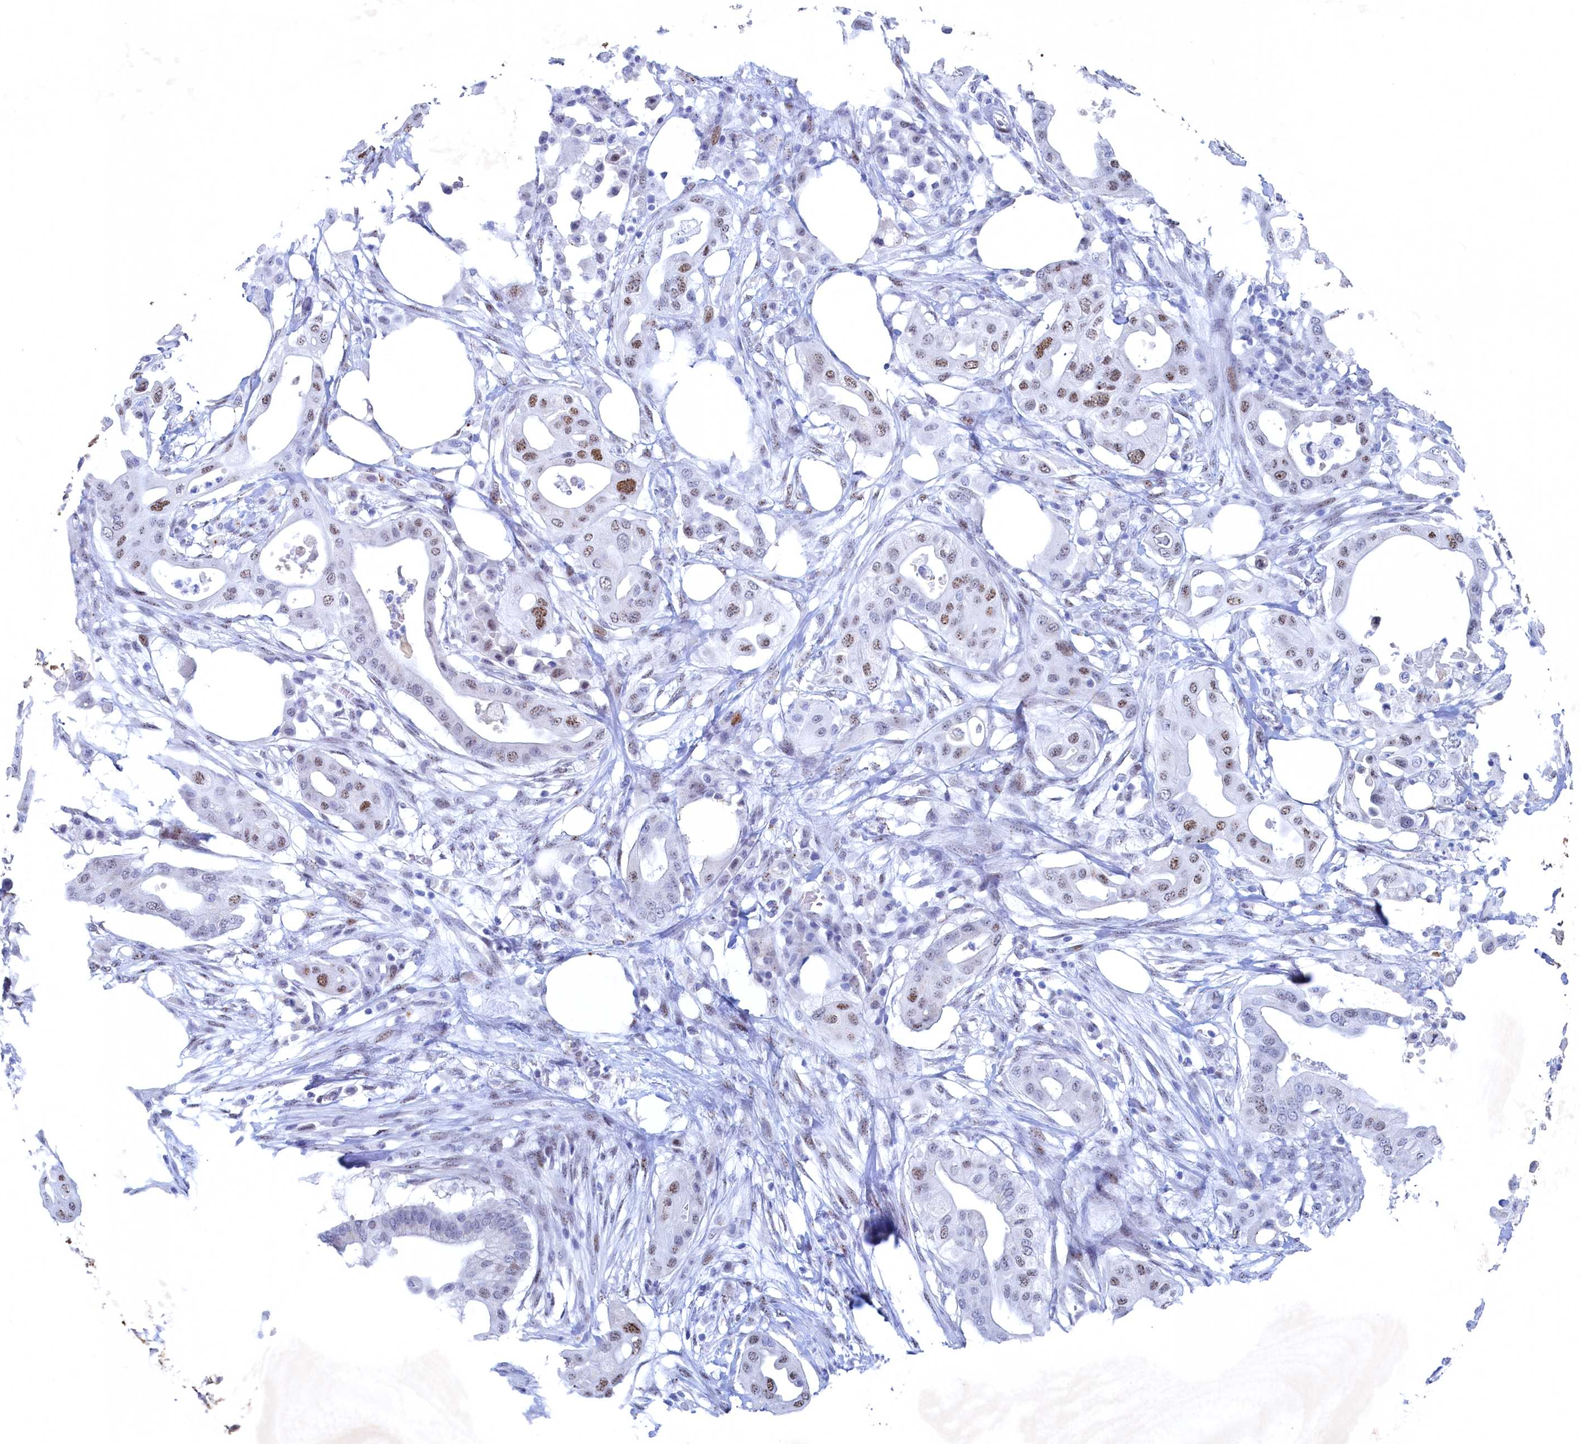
{"staining": {"intensity": "moderate", "quantity": "25%-75%", "location": "nuclear"}, "tissue": "pancreatic cancer", "cell_type": "Tumor cells", "image_type": "cancer", "snomed": [{"axis": "morphology", "description": "Adenocarcinoma, NOS"}, {"axis": "topography", "description": "Pancreas"}], "caption": "IHC photomicrograph of adenocarcinoma (pancreatic) stained for a protein (brown), which demonstrates medium levels of moderate nuclear staining in approximately 25%-75% of tumor cells.", "gene": "WDR76", "patient": {"sex": "male", "age": 68}}